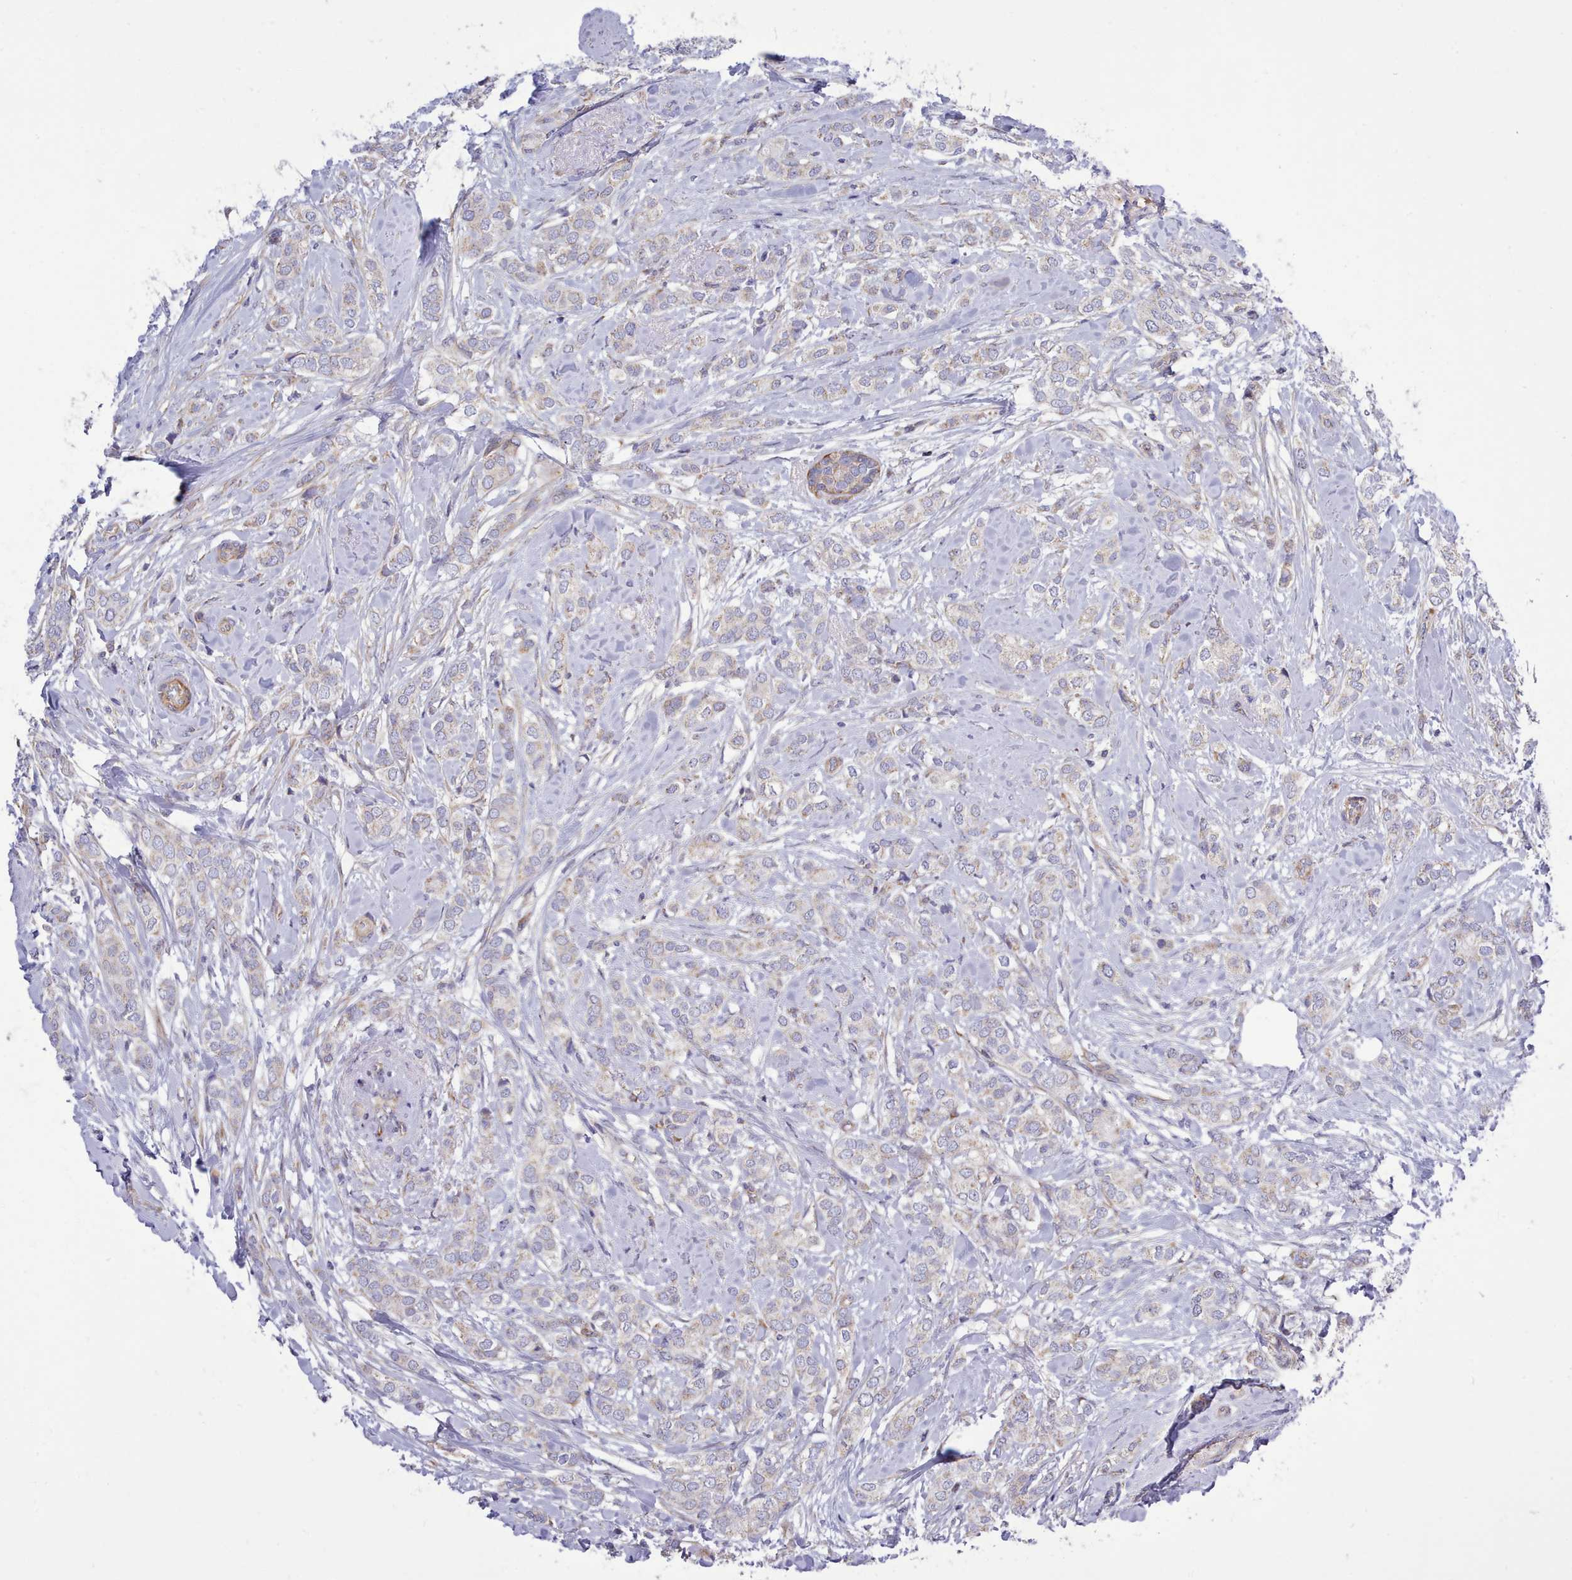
{"staining": {"intensity": "weak", "quantity": "<25%", "location": "cytoplasmic/membranous"}, "tissue": "breast cancer", "cell_type": "Tumor cells", "image_type": "cancer", "snomed": [{"axis": "morphology", "description": "Duct carcinoma"}, {"axis": "topography", "description": "Breast"}], "caption": "The micrograph exhibits no staining of tumor cells in breast cancer. (Brightfield microscopy of DAB immunohistochemistry (IHC) at high magnification).", "gene": "MRPL21", "patient": {"sex": "female", "age": 73}}